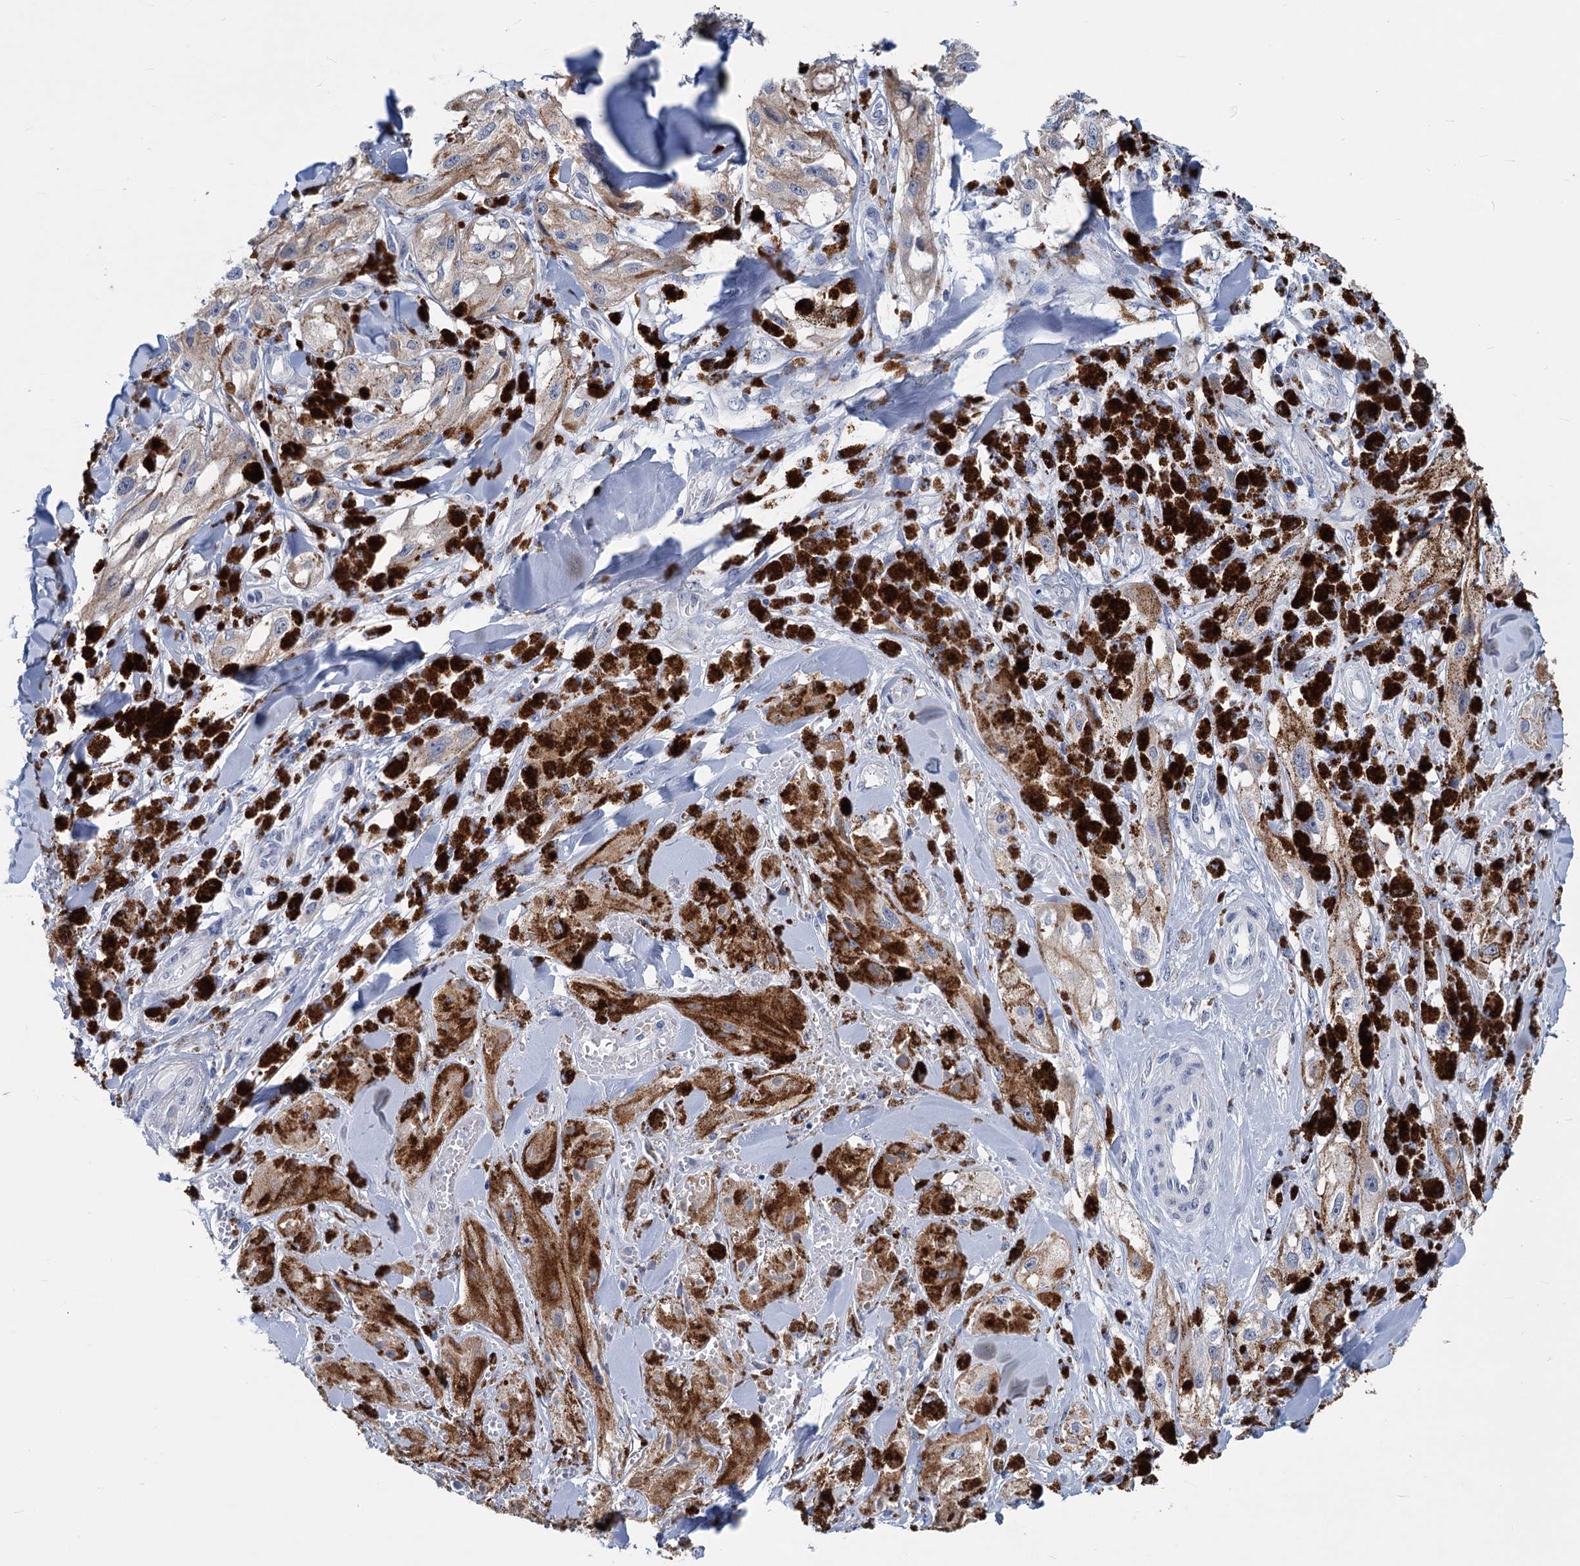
{"staining": {"intensity": "negative", "quantity": "none", "location": "none"}, "tissue": "melanoma", "cell_type": "Tumor cells", "image_type": "cancer", "snomed": [{"axis": "morphology", "description": "Malignant melanoma, NOS"}, {"axis": "topography", "description": "Skin"}], "caption": "A histopathology image of human melanoma is negative for staining in tumor cells. (Stains: DAB (3,3'-diaminobenzidine) immunohistochemistry with hematoxylin counter stain, Microscopy: brightfield microscopy at high magnification).", "gene": "NEU3", "patient": {"sex": "male", "age": 88}}